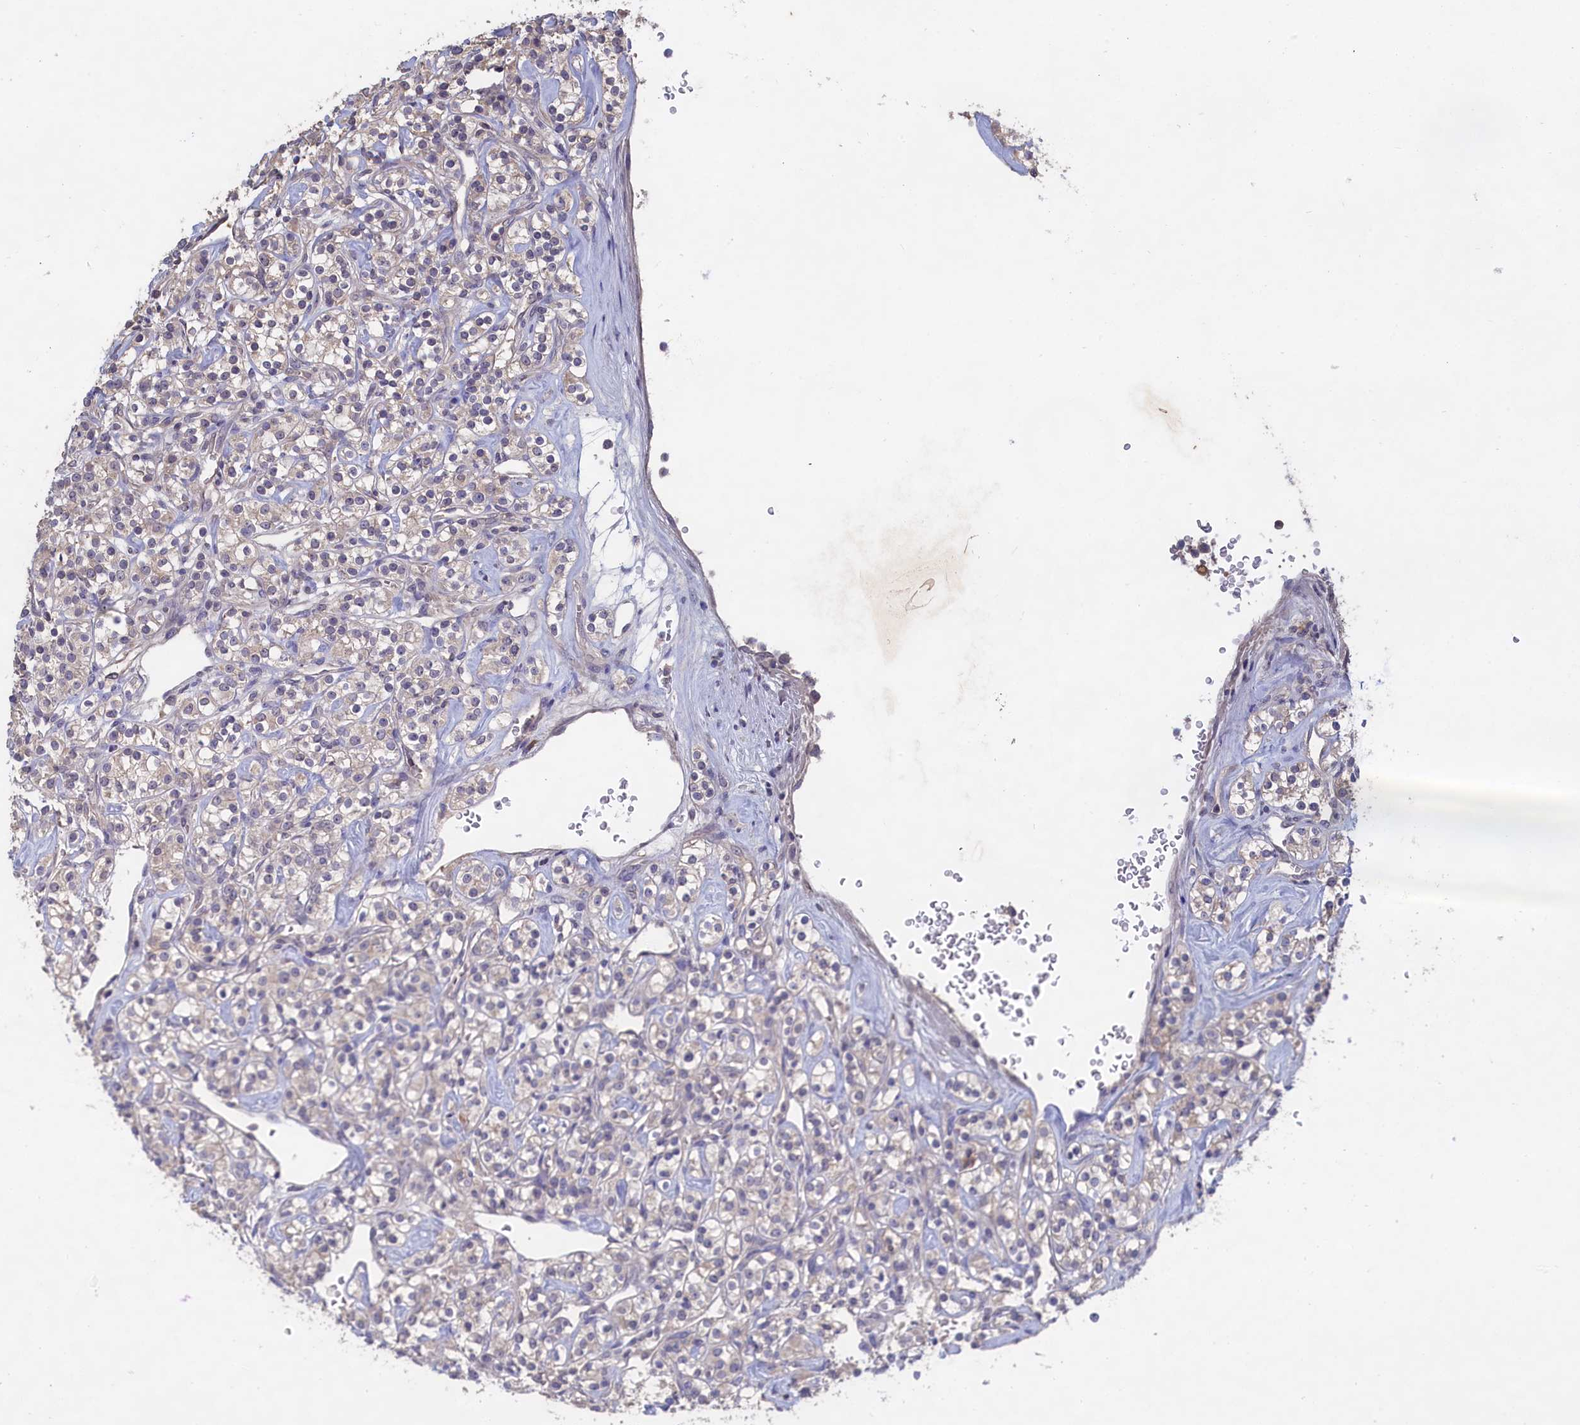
{"staining": {"intensity": "negative", "quantity": "none", "location": "none"}, "tissue": "renal cancer", "cell_type": "Tumor cells", "image_type": "cancer", "snomed": [{"axis": "morphology", "description": "Adenocarcinoma, NOS"}, {"axis": "topography", "description": "Kidney"}], "caption": "High magnification brightfield microscopy of renal cancer (adenocarcinoma) stained with DAB (3,3'-diaminobenzidine) (brown) and counterstained with hematoxylin (blue): tumor cells show no significant expression.", "gene": "CELF5", "patient": {"sex": "male", "age": 77}}